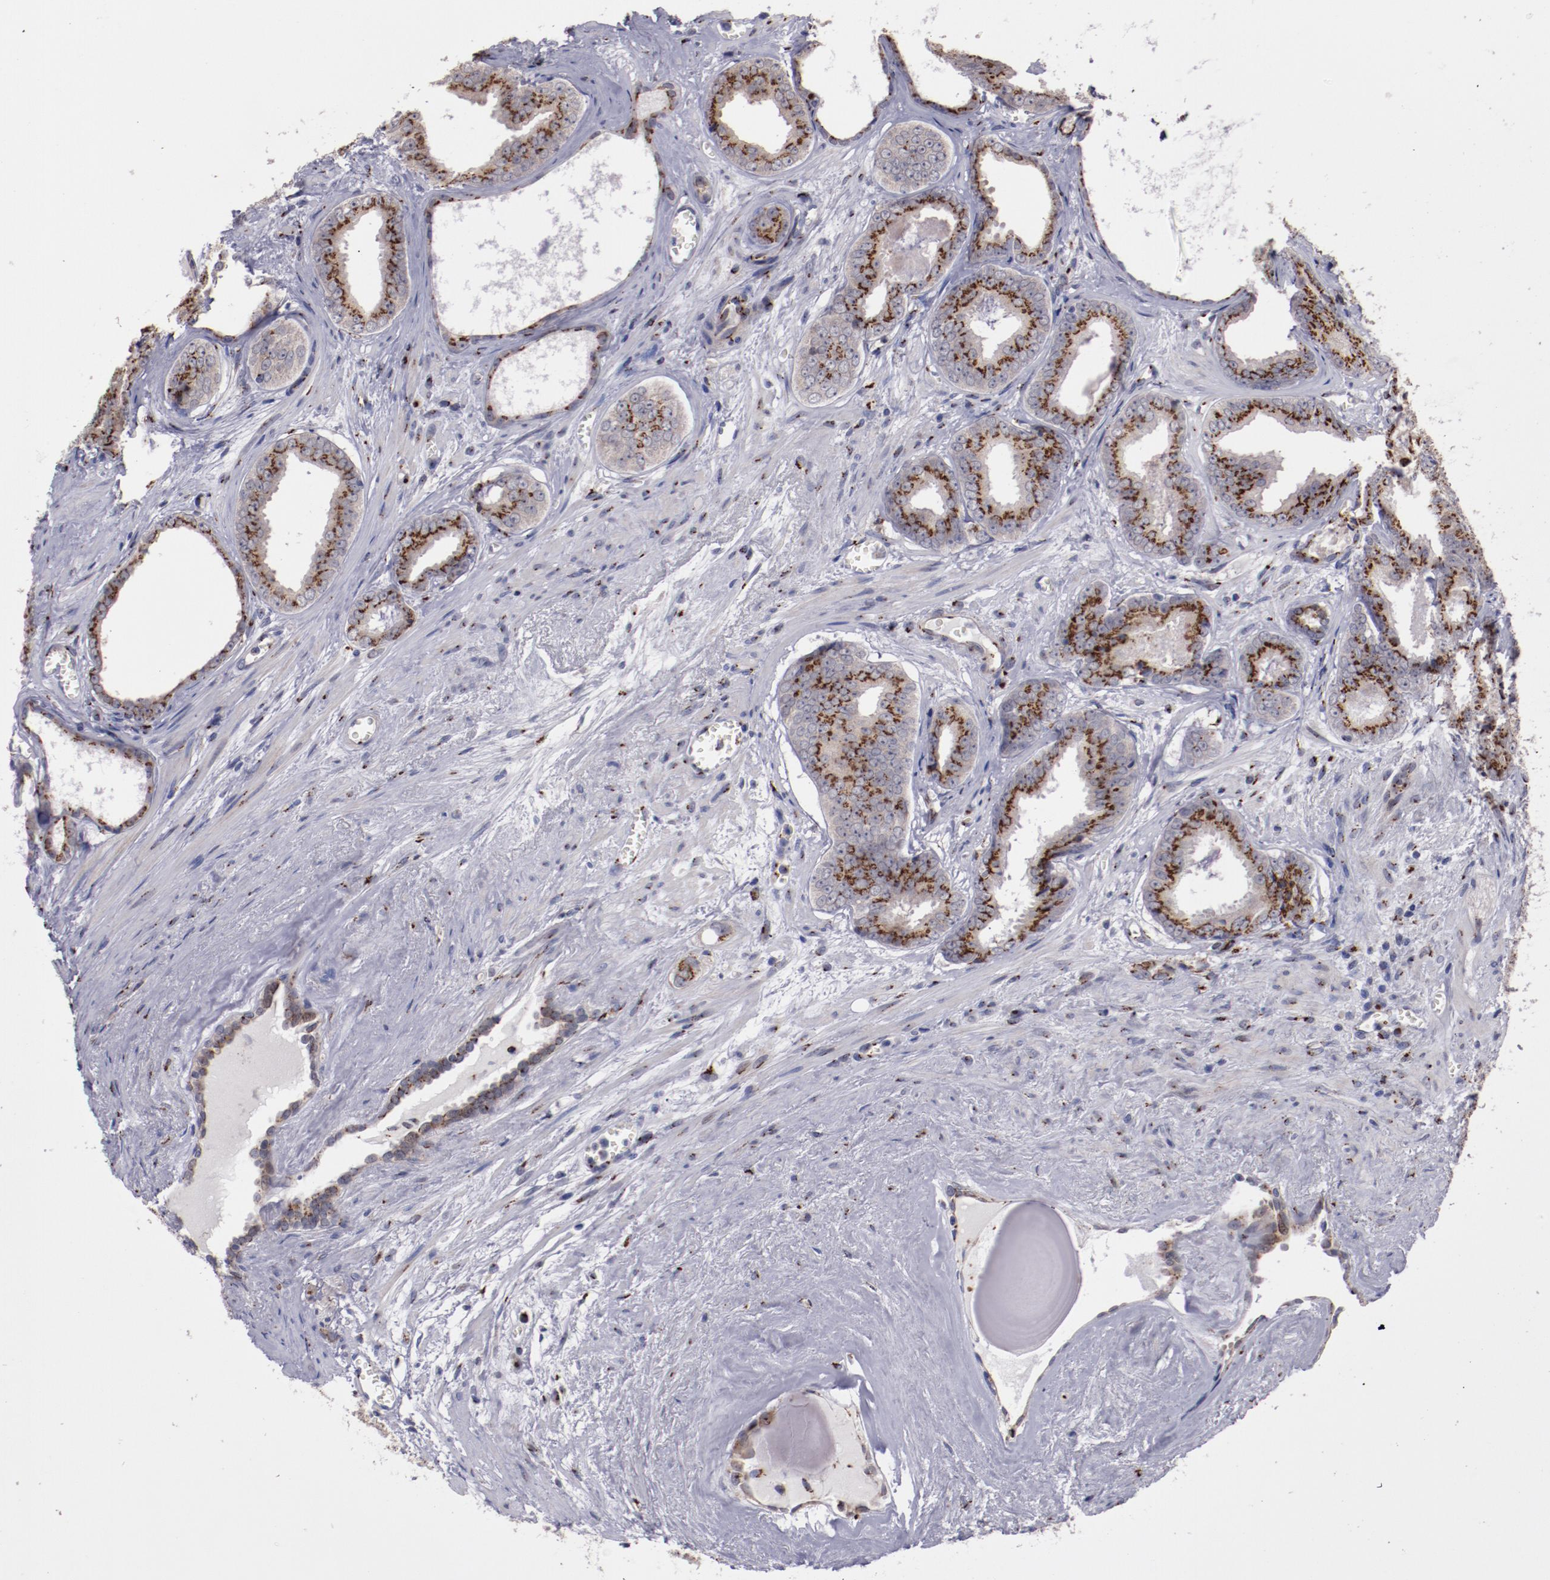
{"staining": {"intensity": "strong", "quantity": ">75%", "location": "cytoplasmic/membranous"}, "tissue": "prostate cancer", "cell_type": "Tumor cells", "image_type": "cancer", "snomed": [{"axis": "morphology", "description": "Adenocarcinoma, Medium grade"}, {"axis": "topography", "description": "Prostate"}], "caption": "Immunohistochemical staining of human adenocarcinoma (medium-grade) (prostate) shows strong cytoplasmic/membranous protein expression in approximately >75% of tumor cells.", "gene": "GOLIM4", "patient": {"sex": "male", "age": 79}}